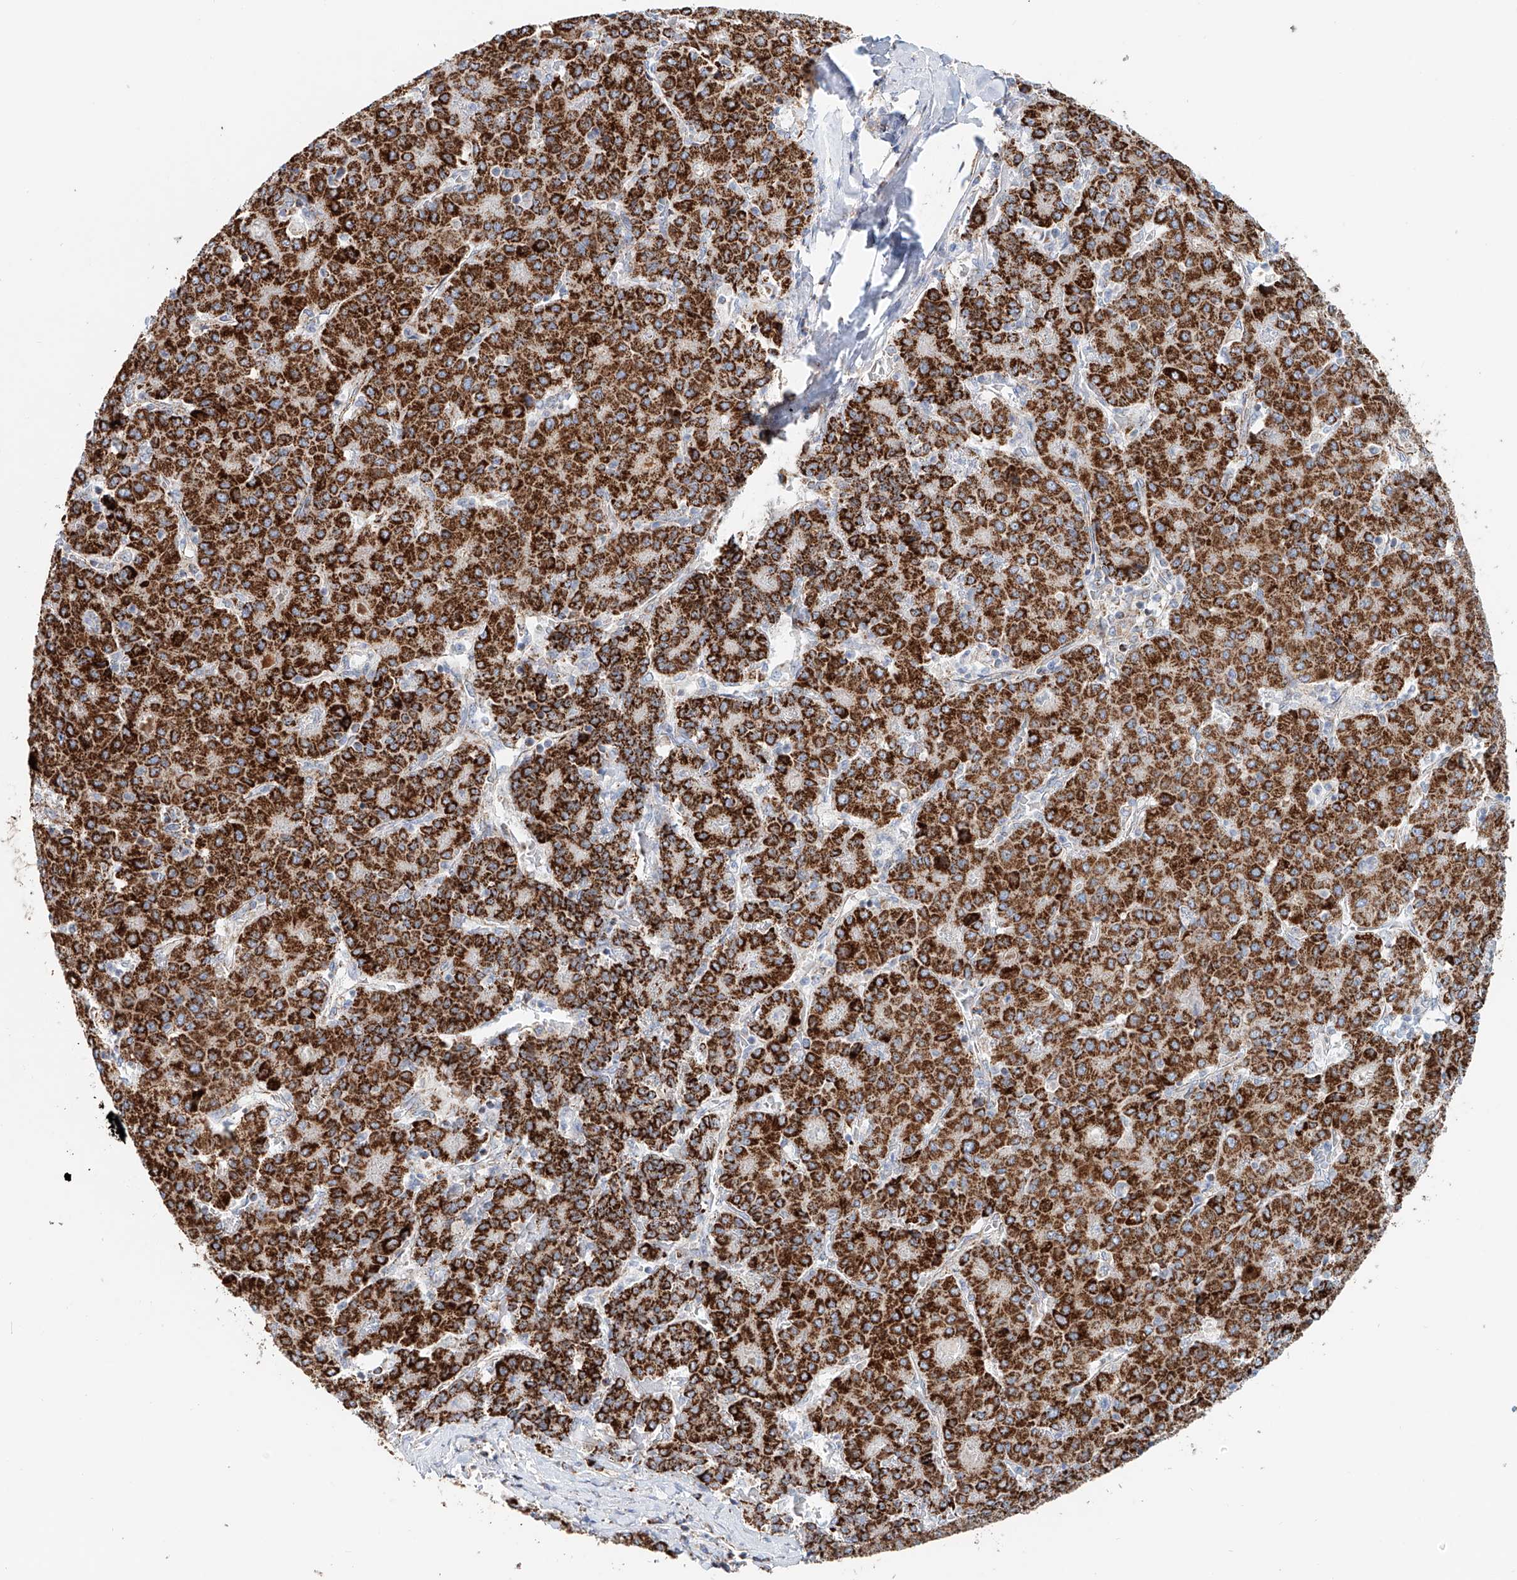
{"staining": {"intensity": "strong", "quantity": ">75%", "location": "cytoplasmic/membranous"}, "tissue": "liver cancer", "cell_type": "Tumor cells", "image_type": "cancer", "snomed": [{"axis": "morphology", "description": "Carcinoma, Hepatocellular, NOS"}, {"axis": "topography", "description": "Liver"}], "caption": "About >75% of tumor cells in human hepatocellular carcinoma (liver) display strong cytoplasmic/membranous protein positivity as visualized by brown immunohistochemical staining.", "gene": "CARD10", "patient": {"sex": "male", "age": 65}}